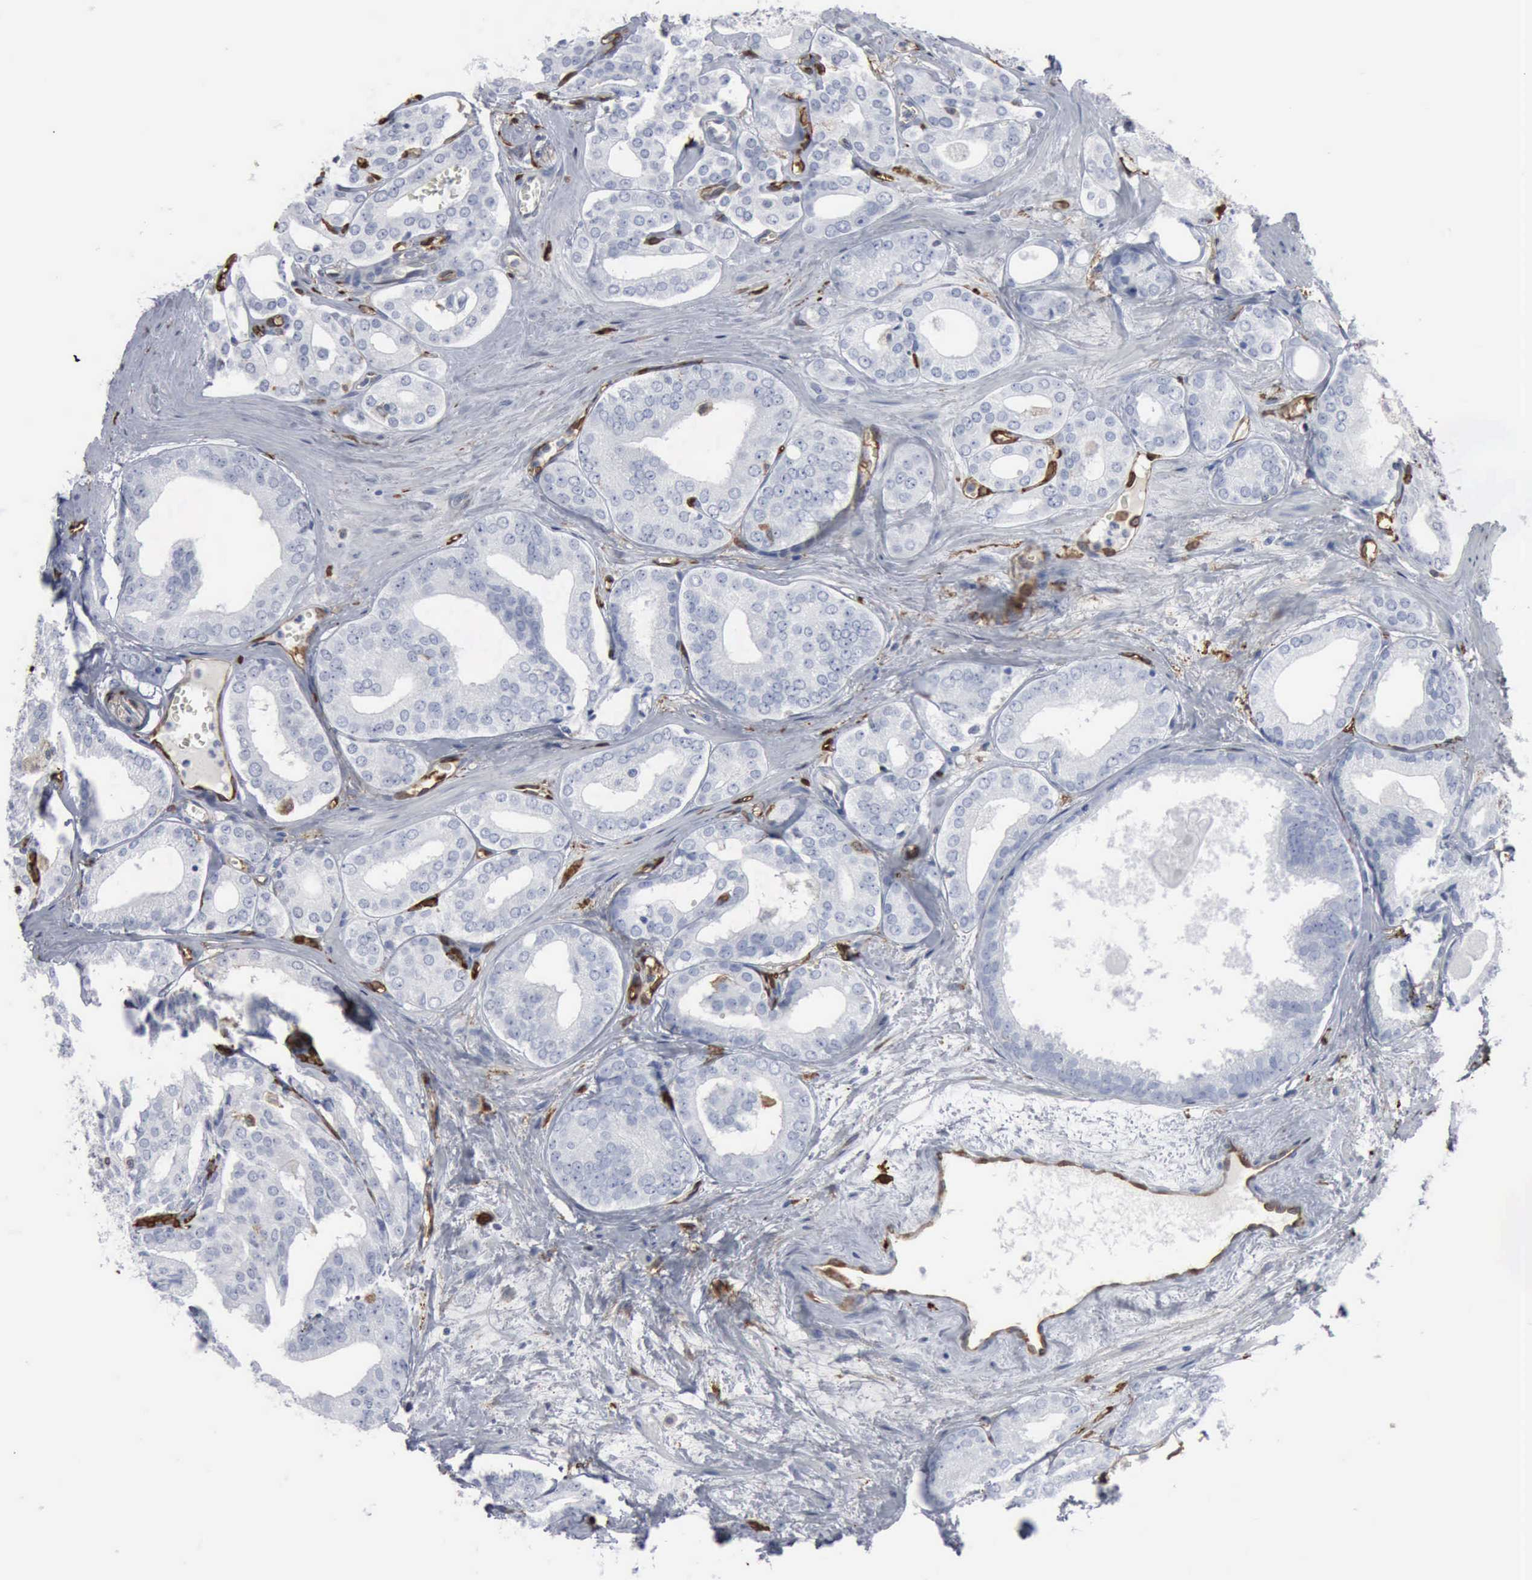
{"staining": {"intensity": "negative", "quantity": "none", "location": "none"}, "tissue": "prostate cancer", "cell_type": "Tumor cells", "image_type": "cancer", "snomed": [{"axis": "morphology", "description": "Adenocarcinoma, Medium grade"}, {"axis": "topography", "description": "Prostate"}], "caption": "The photomicrograph exhibits no staining of tumor cells in prostate cancer. (Immunohistochemistry, brightfield microscopy, high magnification).", "gene": "FSCN1", "patient": {"sex": "male", "age": 79}}